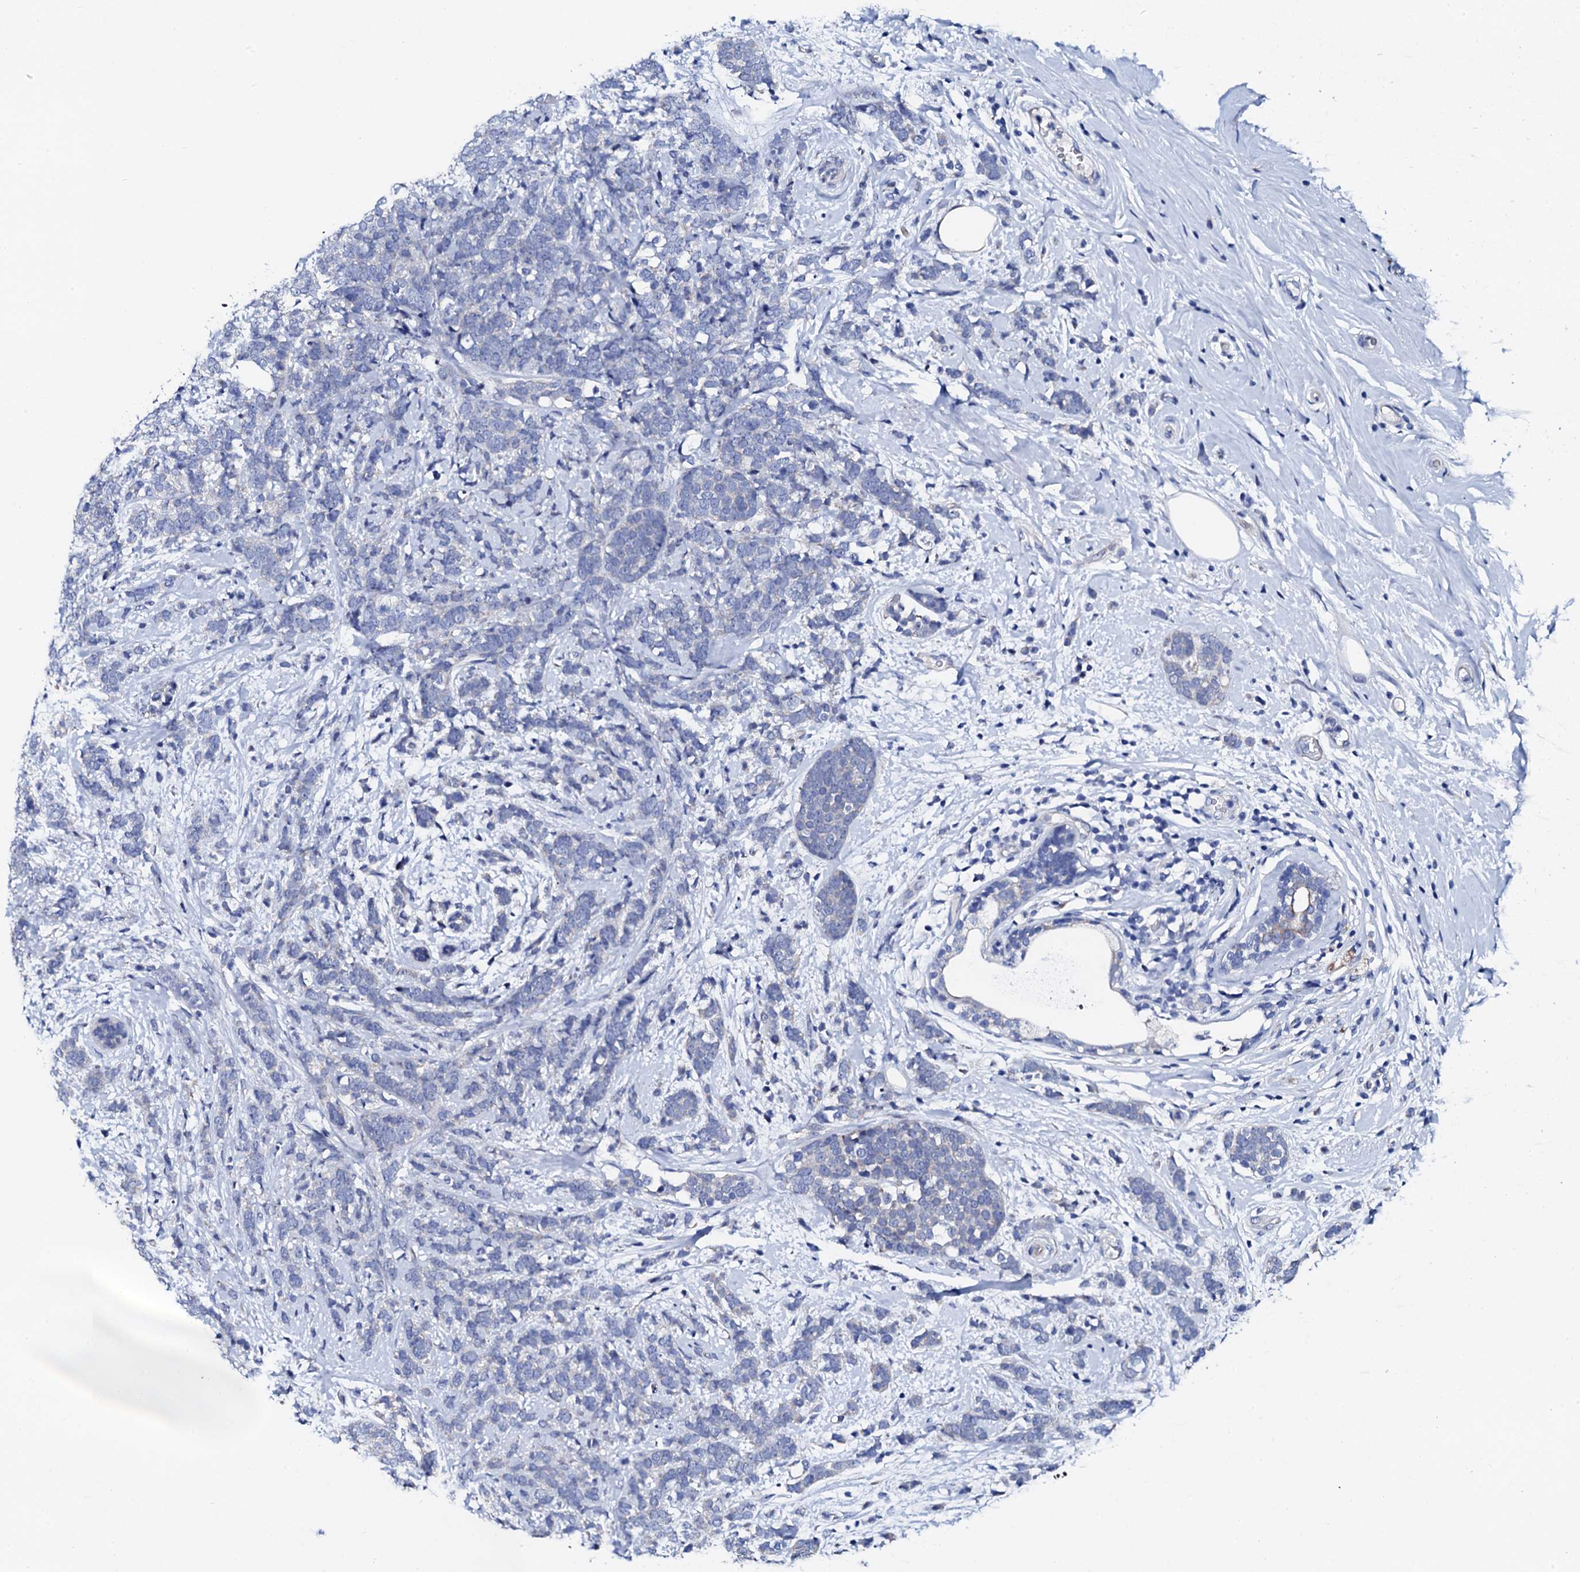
{"staining": {"intensity": "negative", "quantity": "none", "location": "none"}, "tissue": "breast cancer", "cell_type": "Tumor cells", "image_type": "cancer", "snomed": [{"axis": "morphology", "description": "Lobular carcinoma"}, {"axis": "topography", "description": "Breast"}], "caption": "Human breast lobular carcinoma stained for a protein using IHC exhibits no positivity in tumor cells.", "gene": "TRDN", "patient": {"sex": "female", "age": 58}}